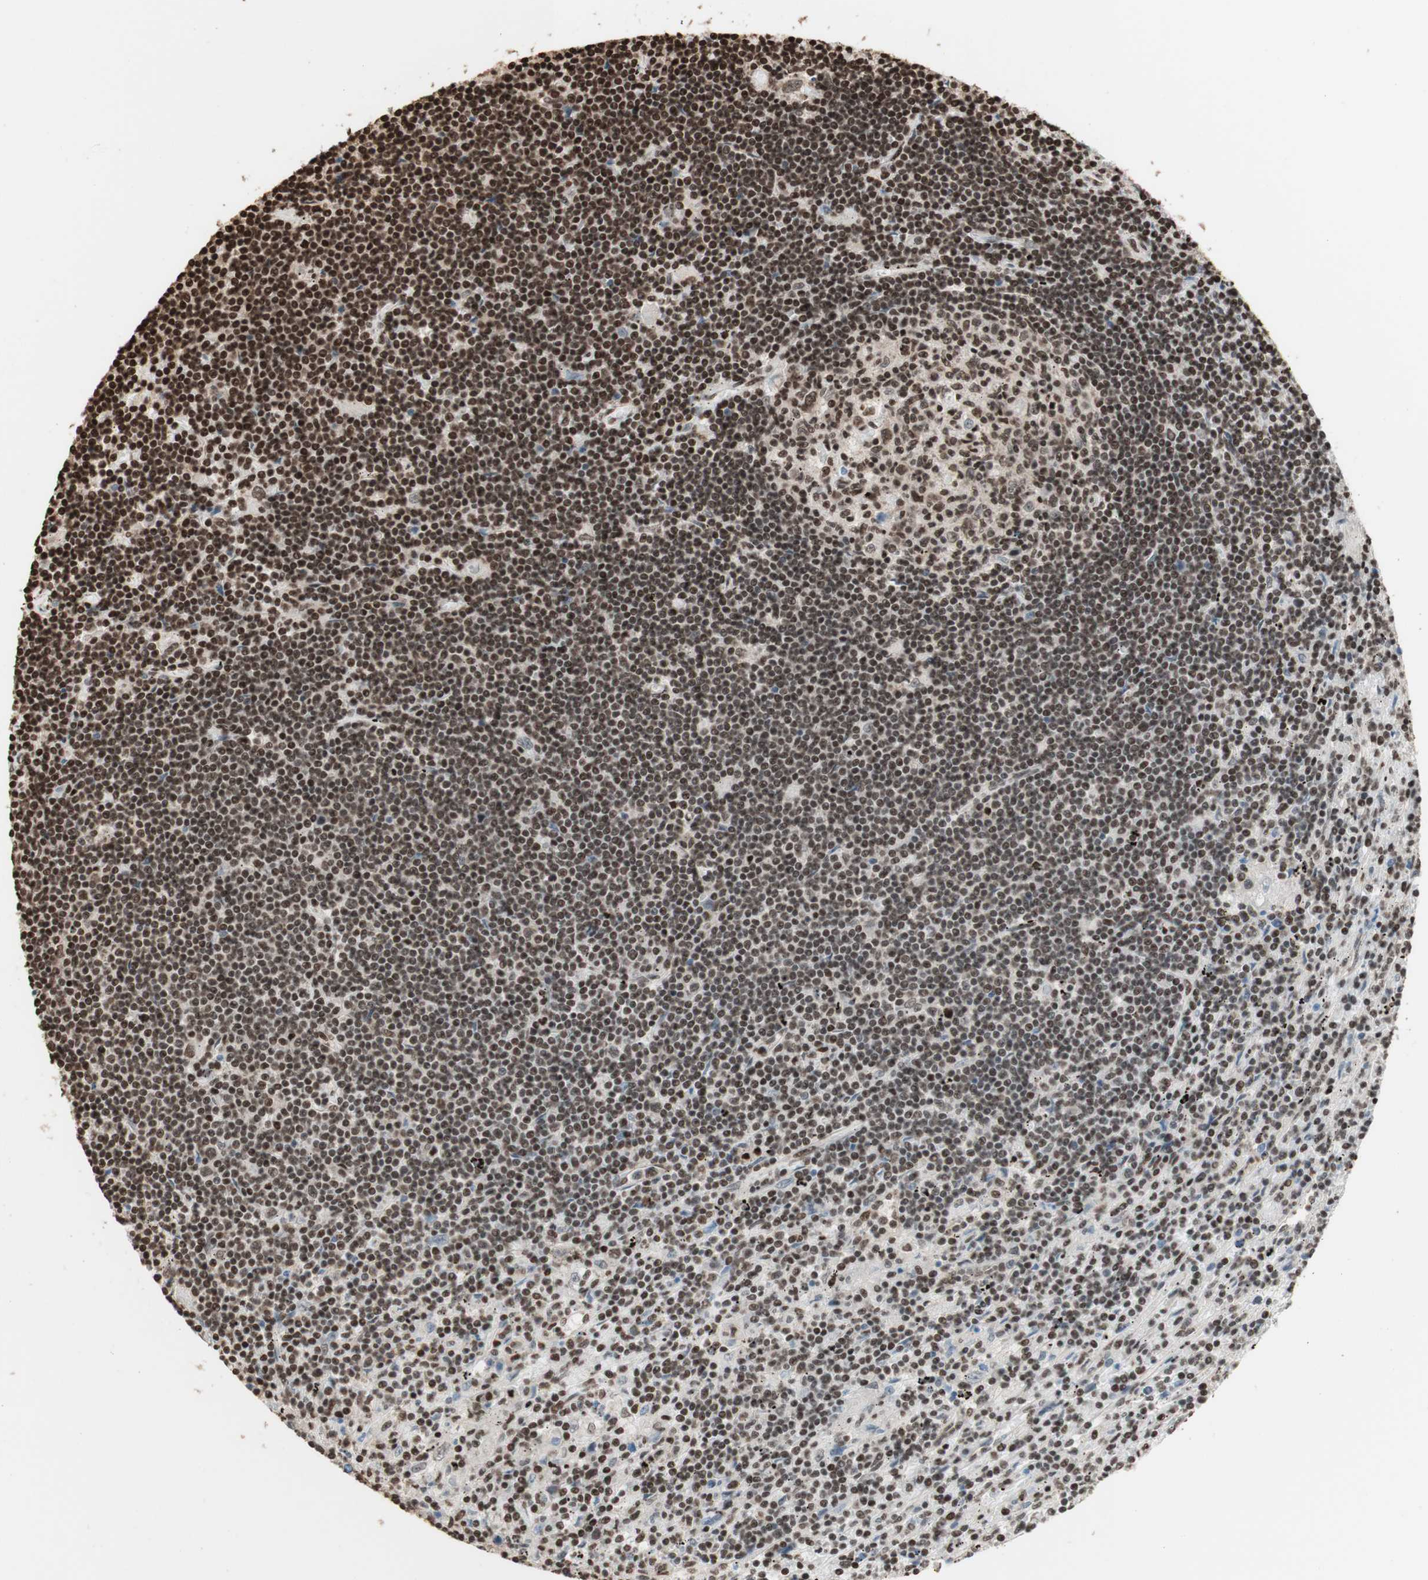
{"staining": {"intensity": "strong", "quantity": "25%-75%", "location": "nuclear"}, "tissue": "lymphoma", "cell_type": "Tumor cells", "image_type": "cancer", "snomed": [{"axis": "morphology", "description": "Malignant lymphoma, non-Hodgkin's type, Low grade"}, {"axis": "topography", "description": "Spleen"}], "caption": "The immunohistochemical stain shows strong nuclear positivity in tumor cells of lymphoma tissue.", "gene": "HNRNPA2B1", "patient": {"sex": "male", "age": 76}}